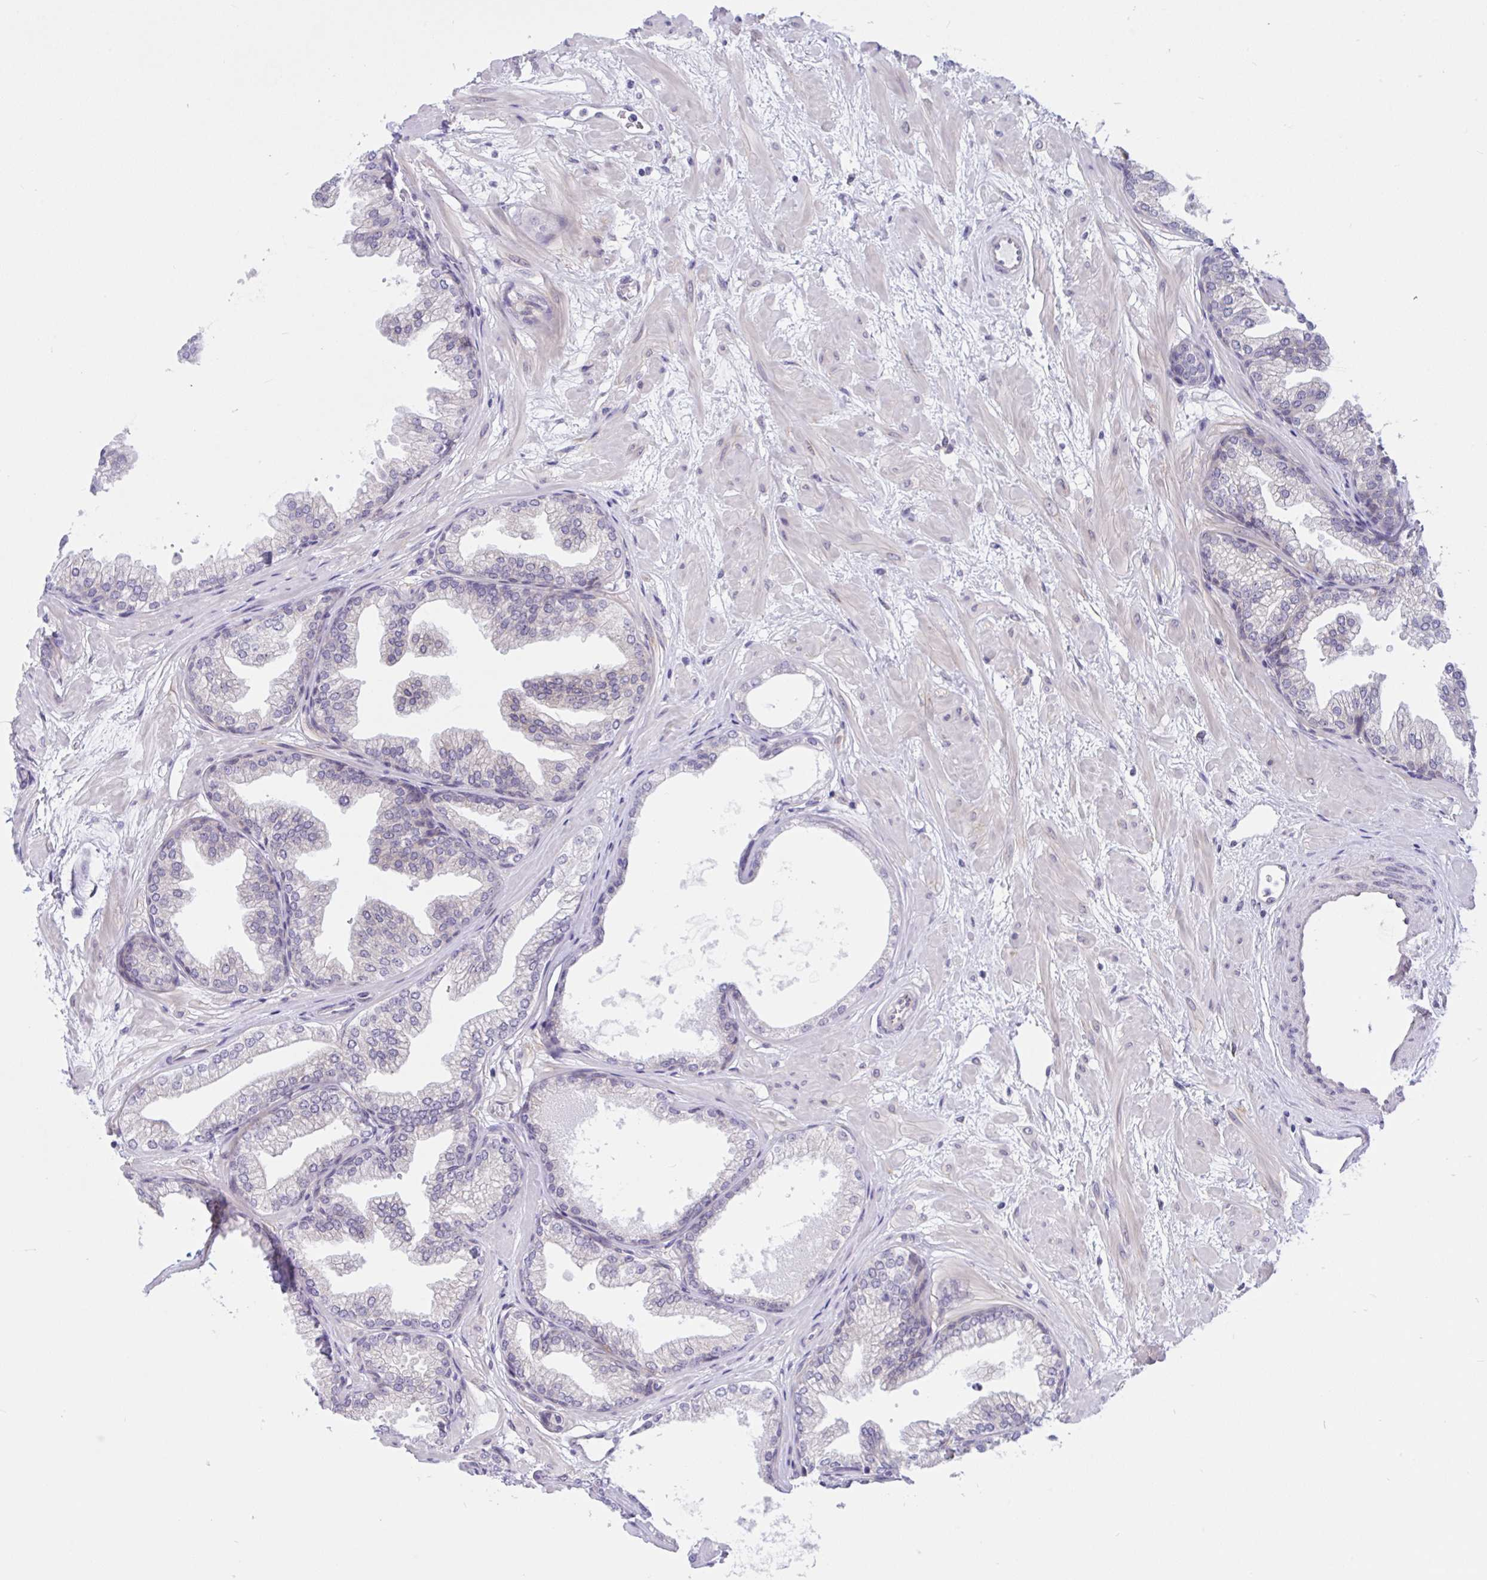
{"staining": {"intensity": "negative", "quantity": "none", "location": "none"}, "tissue": "prostate", "cell_type": "Glandular cells", "image_type": "normal", "snomed": [{"axis": "morphology", "description": "Normal tissue, NOS"}, {"axis": "topography", "description": "Prostate"}], "caption": "A photomicrograph of human prostate is negative for staining in glandular cells. (Immunohistochemistry (ihc), brightfield microscopy, high magnification).", "gene": "CAMLG", "patient": {"sex": "male", "age": 37}}